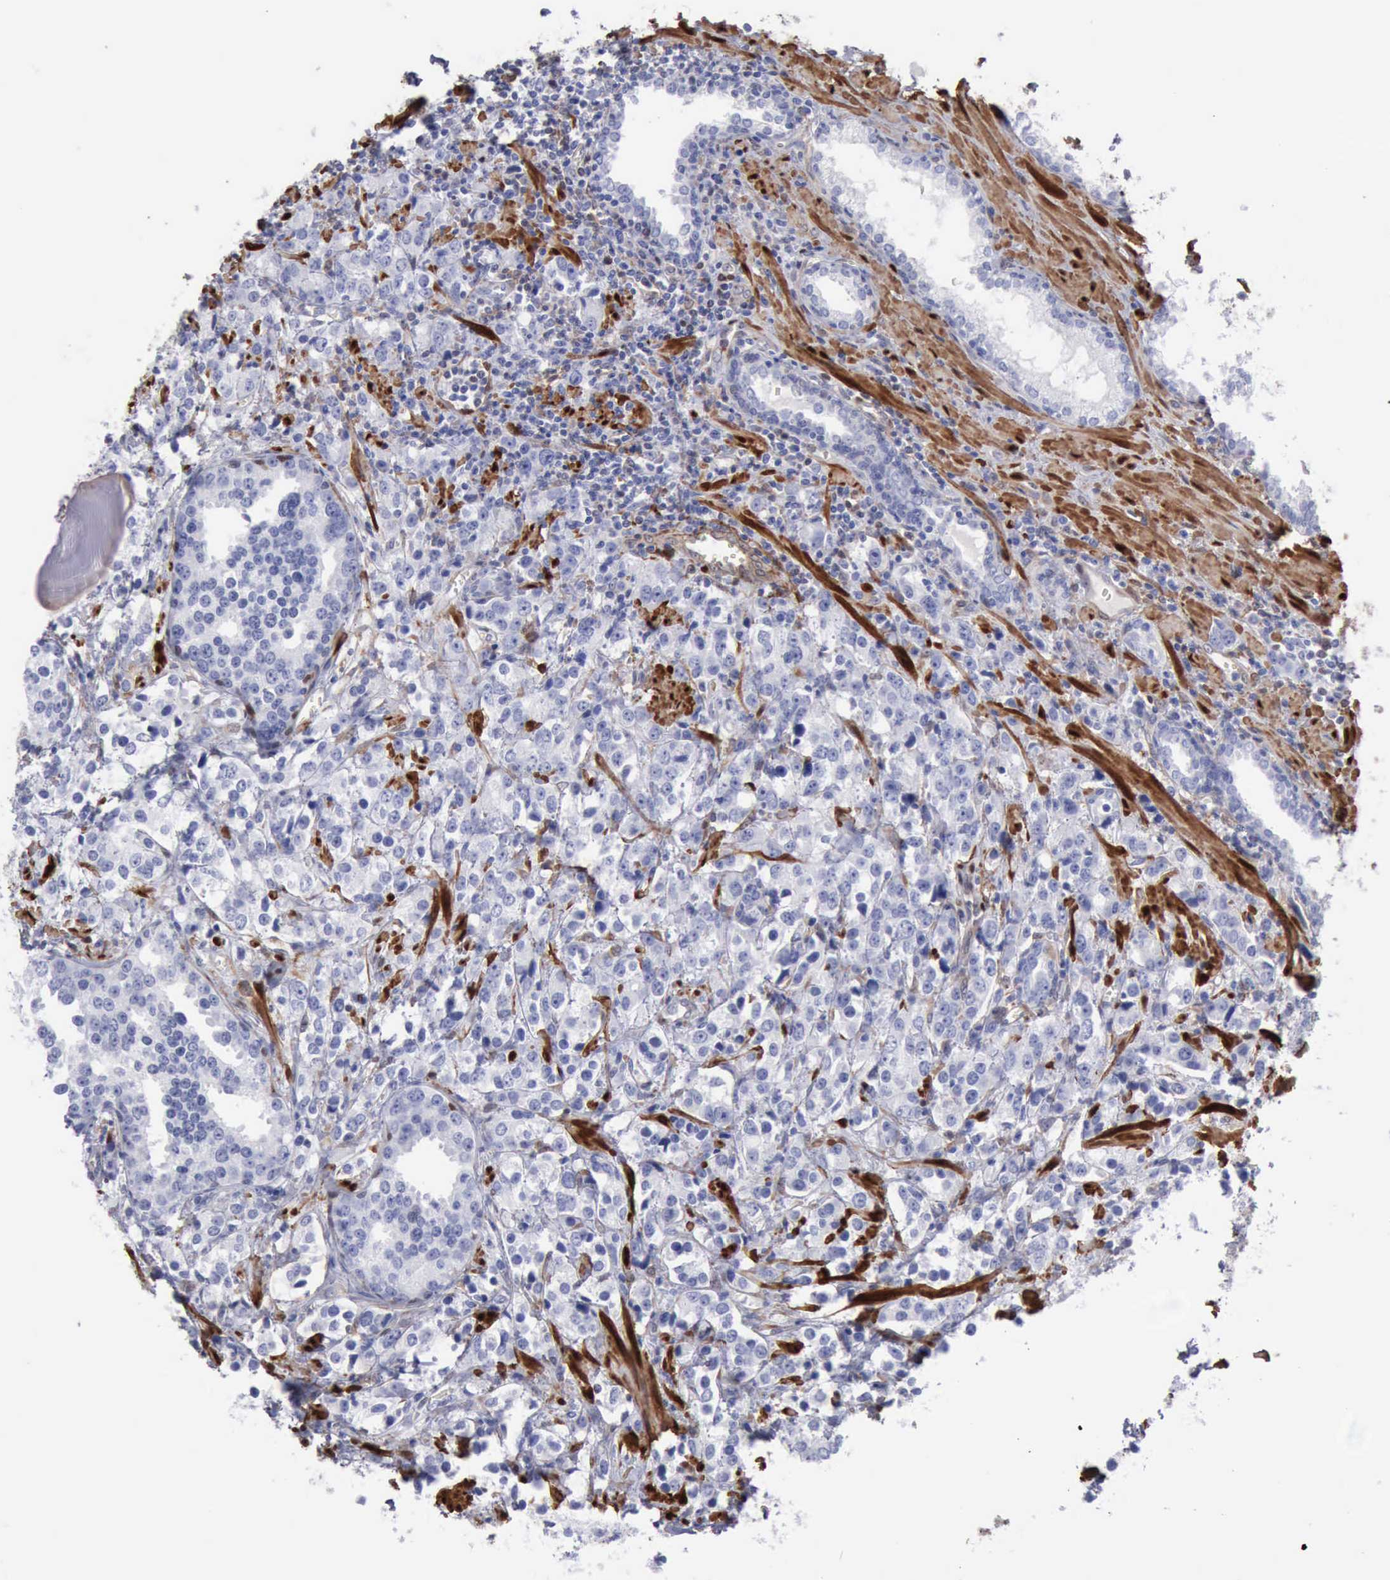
{"staining": {"intensity": "negative", "quantity": "none", "location": "none"}, "tissue": "prostate cancer", "cell_type": "Tumor cells", "image_type": "cancer", "snomed": [{"axis": "morphology", "description": "Adenocarcinoma, High grade"}, {"axis": "topography", "description": "Prostate"}], "caption": "Prostate high-grade adenocarcinoma was stained to show a protein in brown. There is no significant positivity in tumor cells.", "gene": "FHL1", "patient": {"sex": "male", "age": 71}}